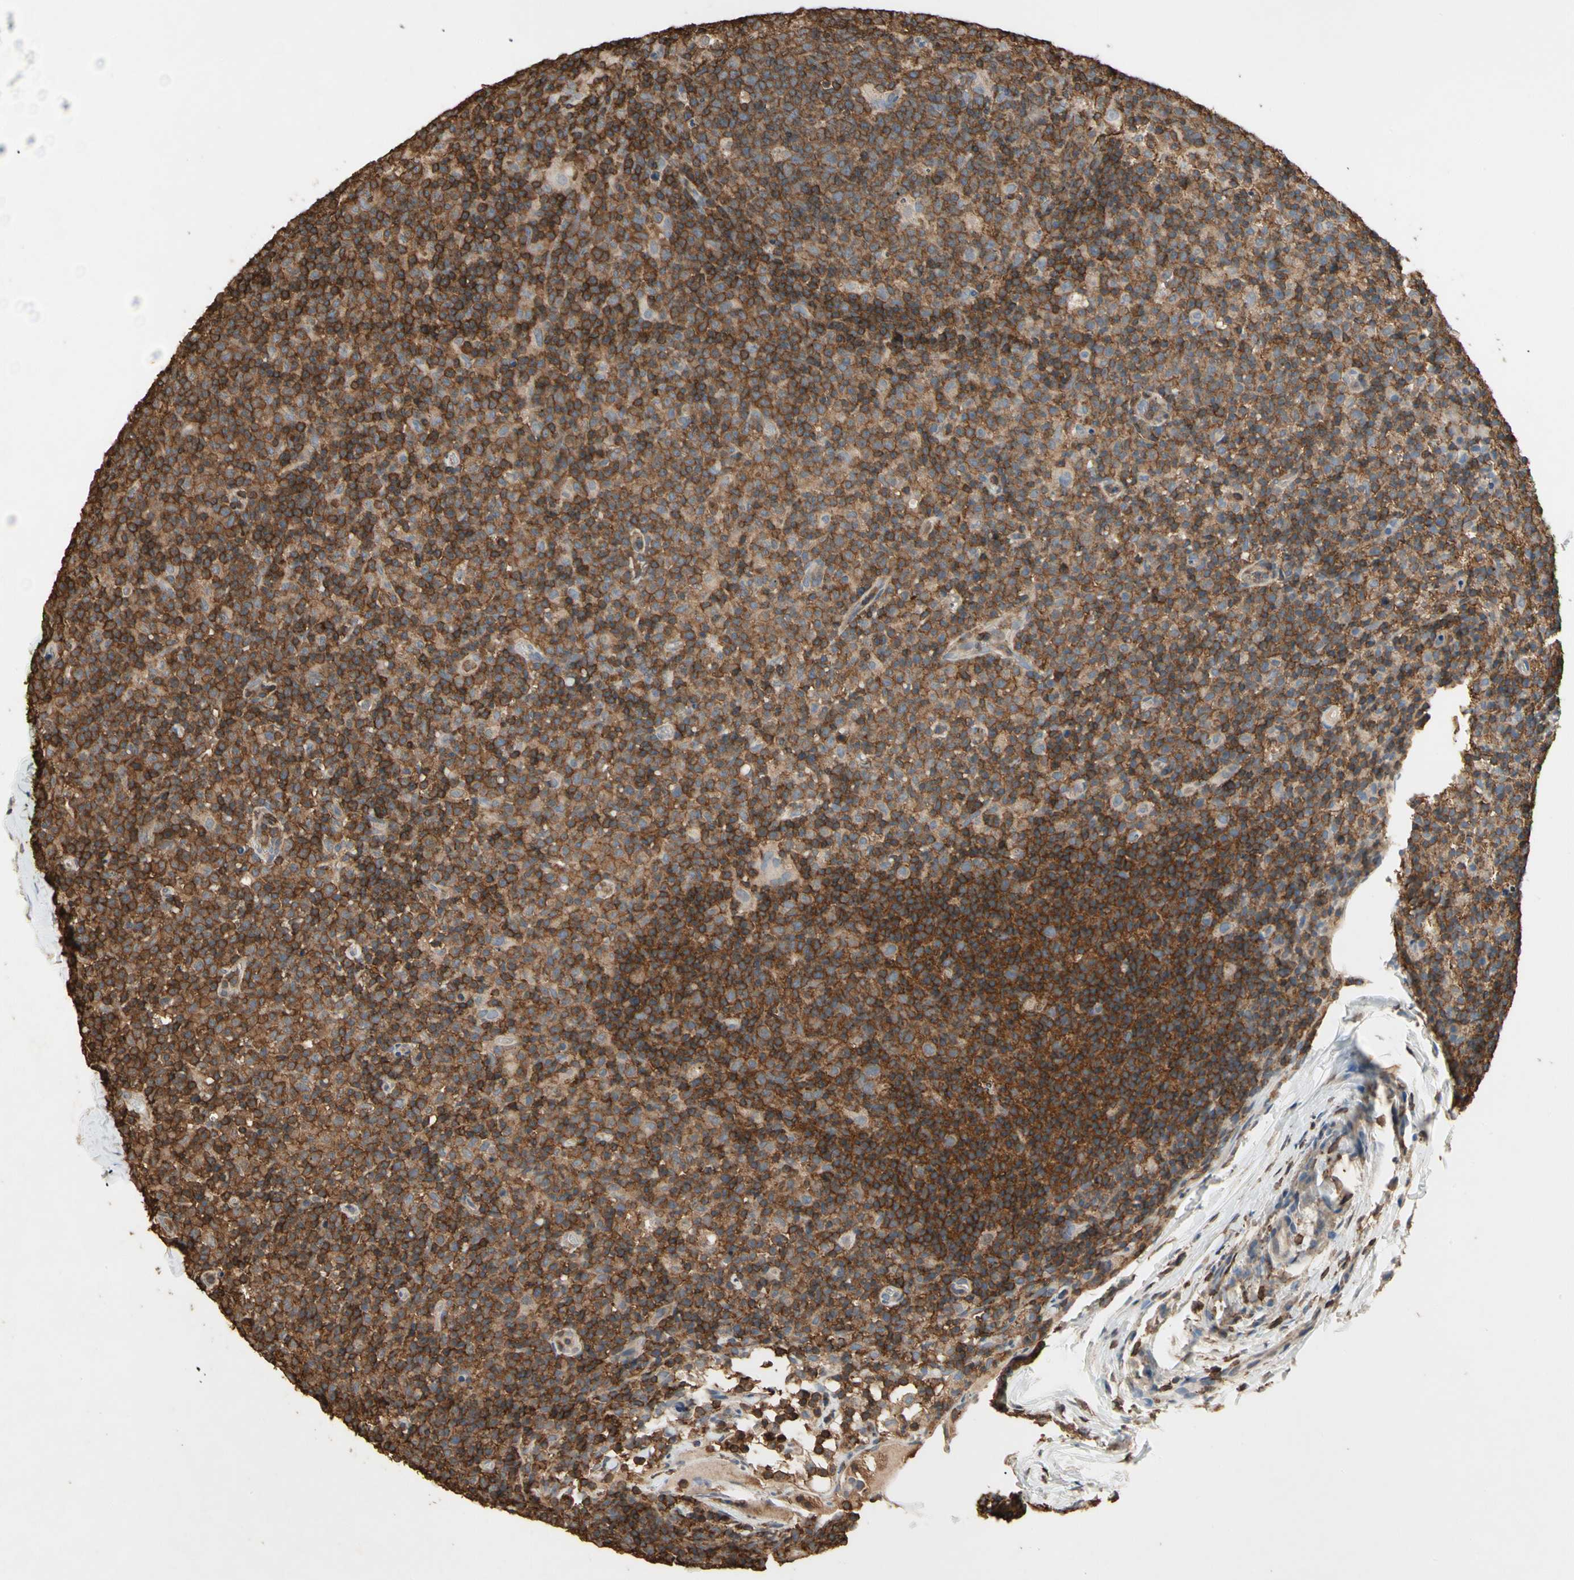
{"staining": {"intensity": "strong", "quantity": ">75%", "location": "cytoplasmic/membranous"}, "tissue": "lymph node", "cell_type": "Germinal center cells", "image_type": "normal", "snomed": [{"axis": "morphology", "description": "Normal tissue, NOS"}, {"axis": "morphology", "description": "Inflammation, NOS"}, {"axis": "topography", "description": "Lymph node"}], "caption": "Protein staining of normal lymph node reveals strong cytoplasmic/membranous expression in approximately >75% of germinal center cells.", "gene": "MAP3K10", "patient": {"sex": "male", "age": 55}}